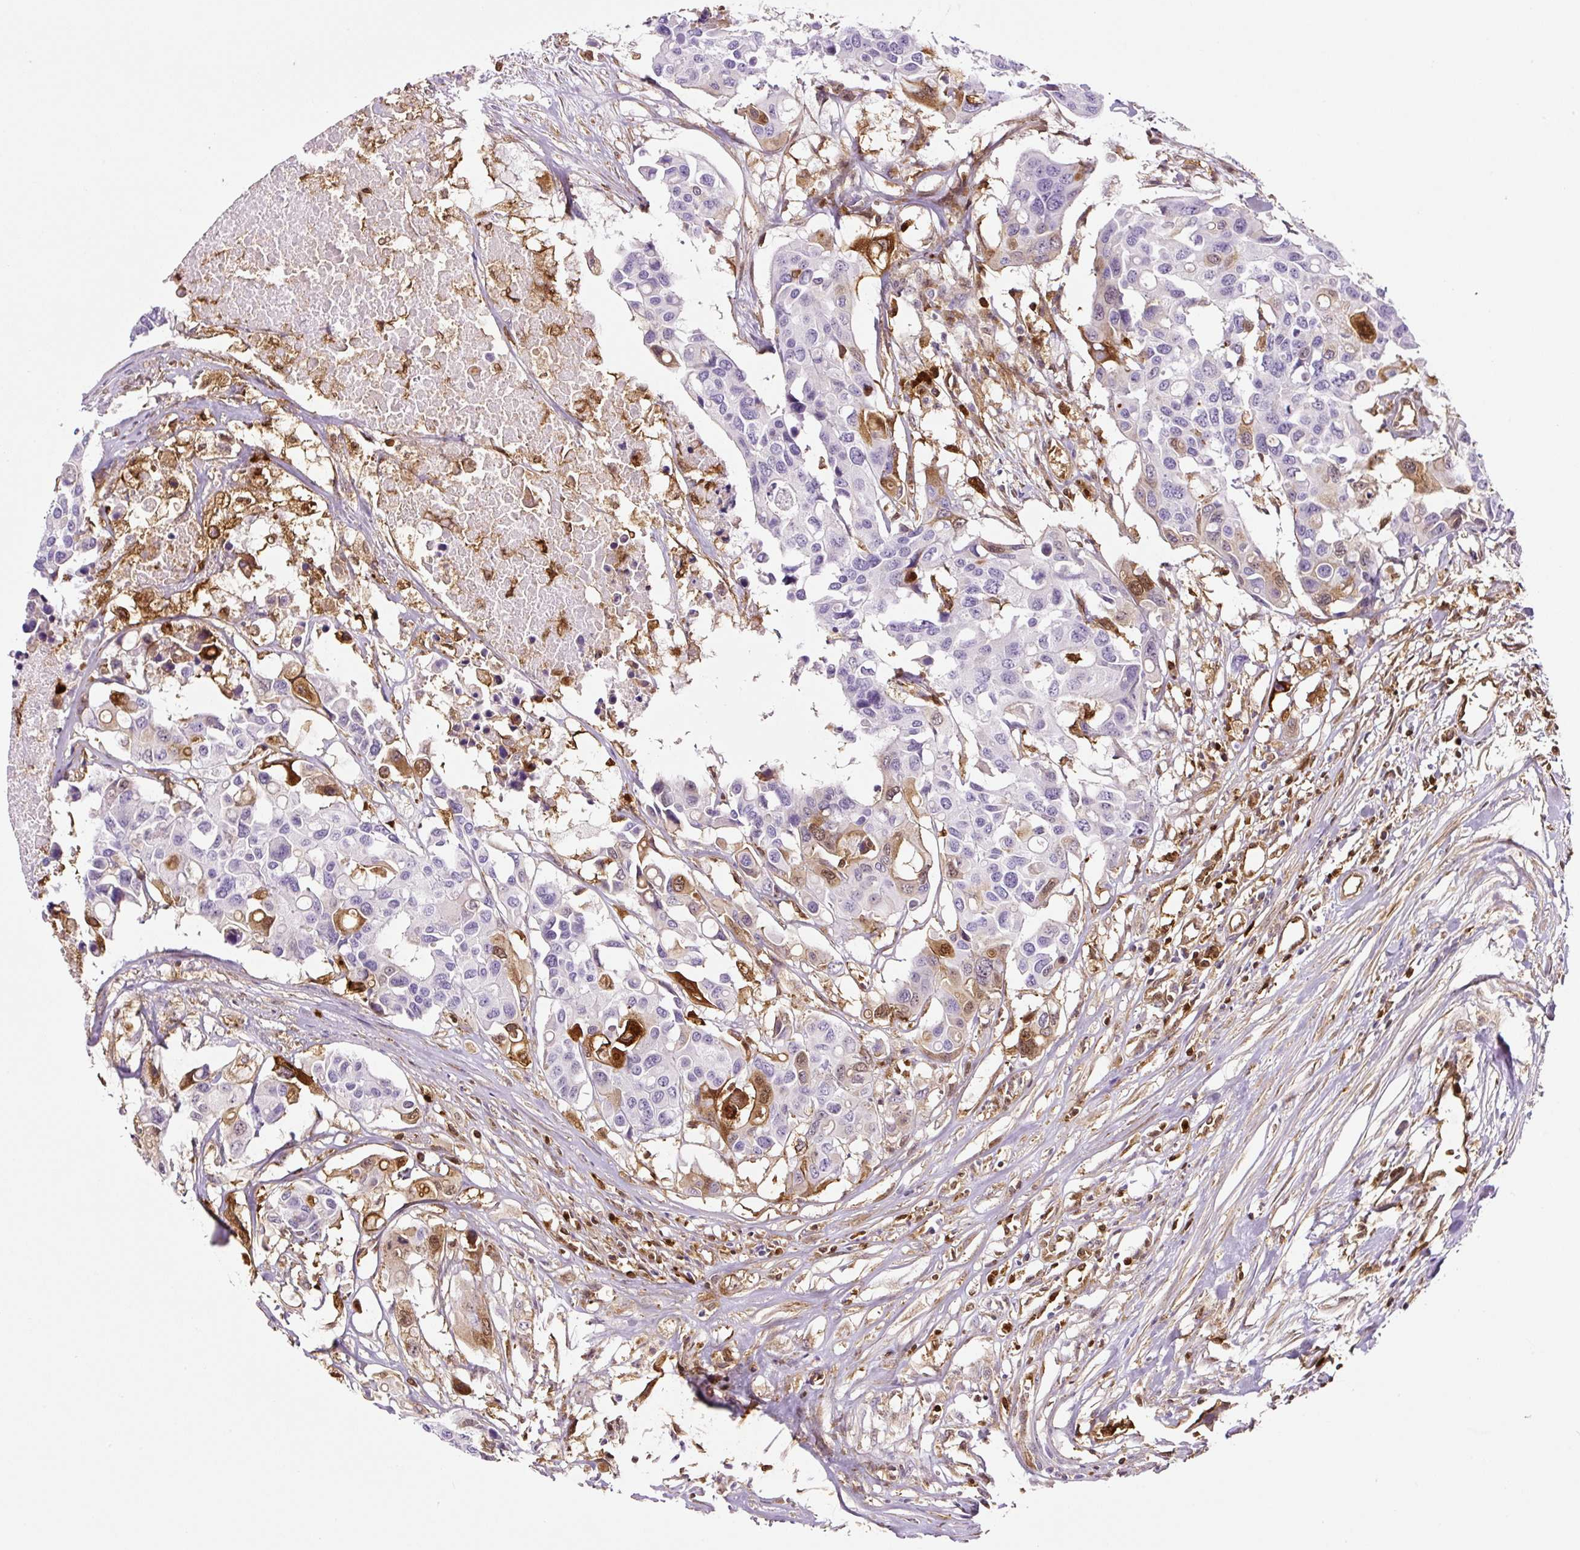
{"staining": {"intensity": "moderate", "quantity": "<25%", "location": "cytoplasmic/membranous,nuclear"}, "tissue": "colorectal cancer", "cell_type": "Tumor cells", "image_type": "cancer", "snomed": [{"axis": "morphology", "description": "Adenocarcinoma, NOS"}, {"axis": "topography", "description": "Colon"}], "caption": "Protein expression analysis of human colorectal adenocarcinoma reveals moderate cytoplasmic/membranous and nuclear expression in approximately <25% of tumor cells.", "gene": "ANXA1", "patient": {"sex": "male", "age": 77}}